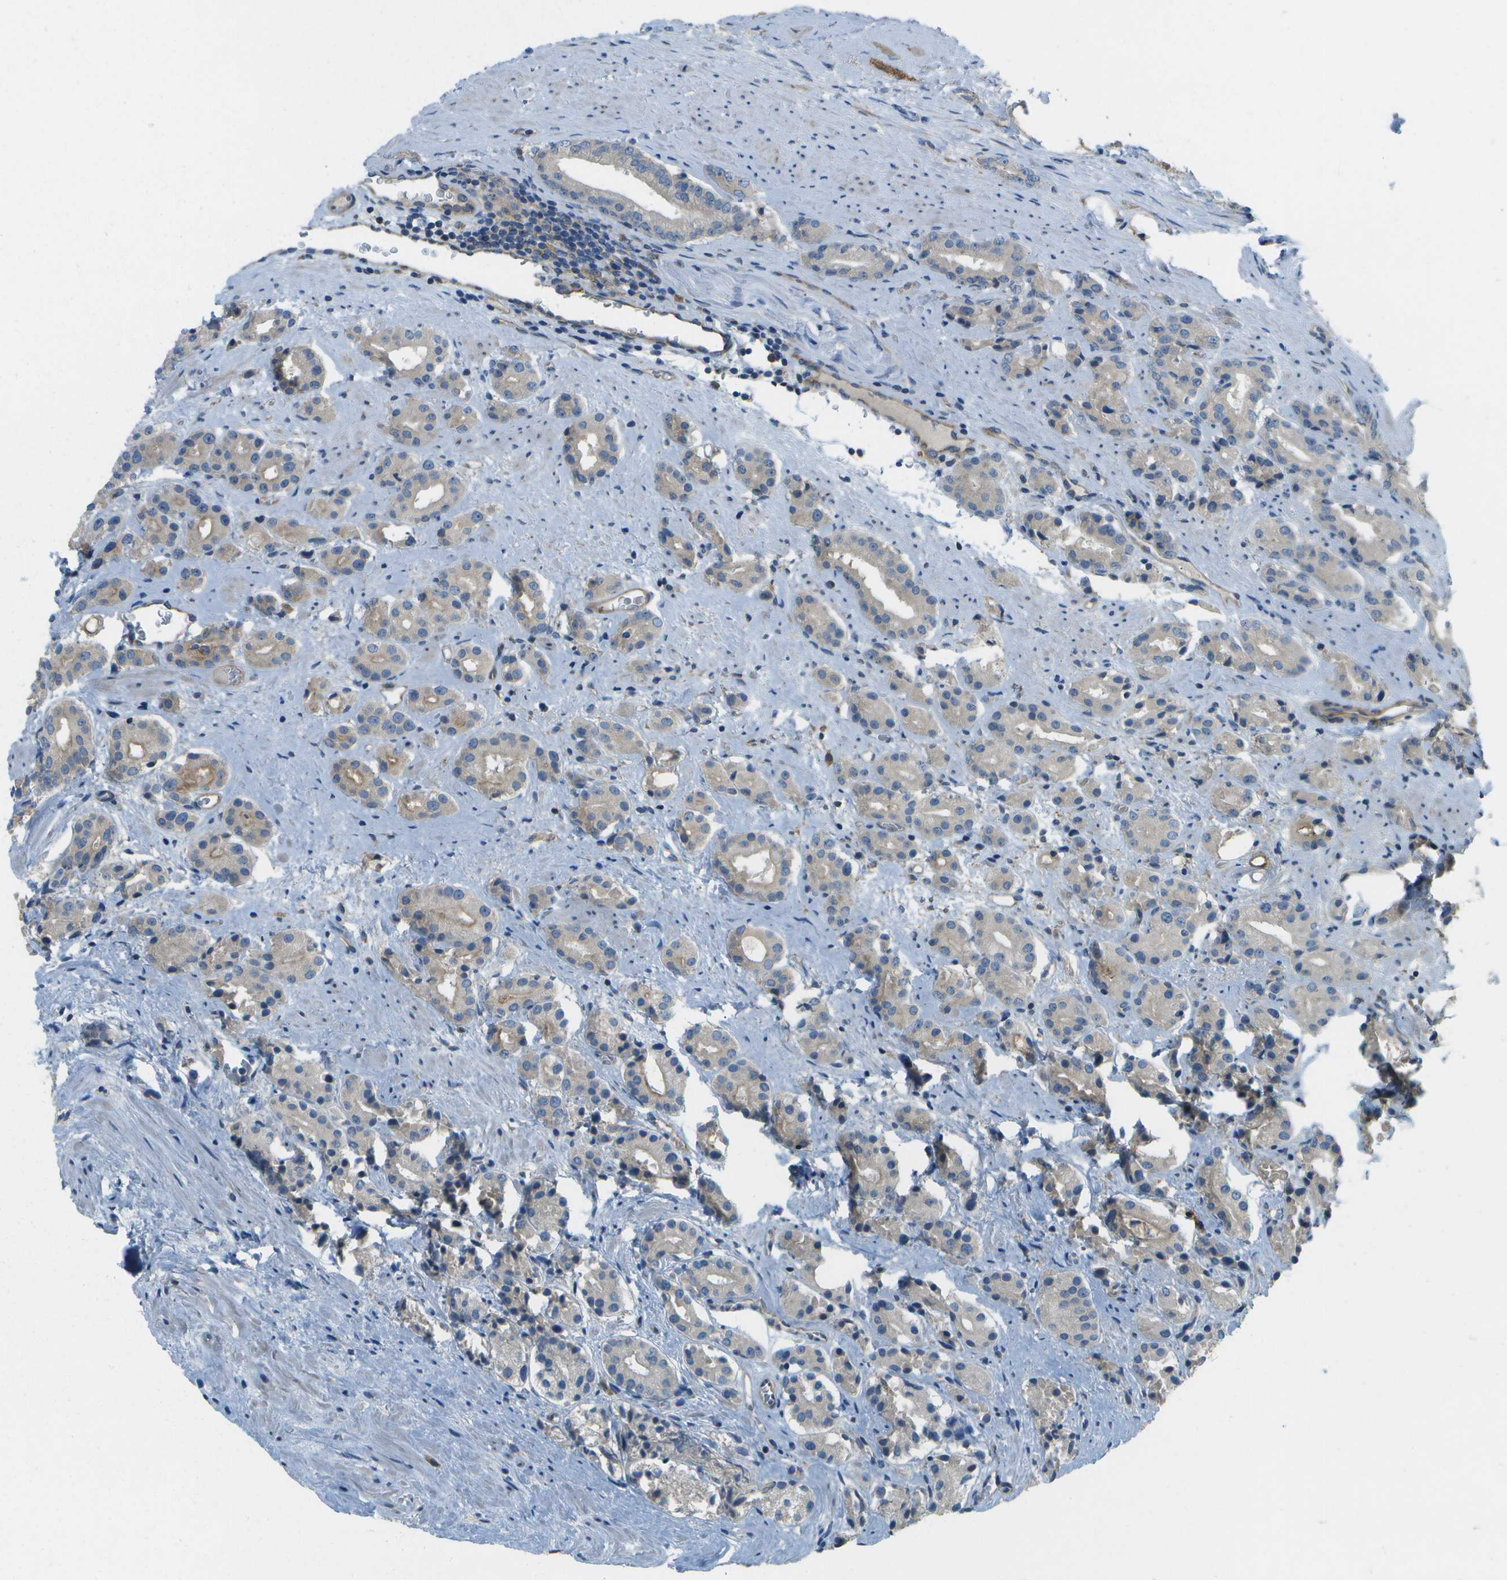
{"staining": {"intensity": "weak", "quantity": "<25%", "location": "cytoplasmic/membranous"}, "tissue": "prostate cancer", "cell_type": "Tumor cells", "image_type": "cancer", "snomed": [{"axis": "morphology", "description": "Normal tissue, NOS"}, {"axis": "morphology", "description": "Adenocarcinoma, High grade"}, {"axis": "topography", "description": "Prostate"}, {"axis": "topography", "description": "Seminal veicle"}], "caption": "High magnification brightfield microscopy of high-grade adenocarcinoma (prostate) stained with DAB (3,3'-diaminobenzidine) (brown) and counterstained with hematoxylin (blue): tumor cells show no significant staining.", "gene": "WNK2", "patient": {"sex": "male", "age": 55}}